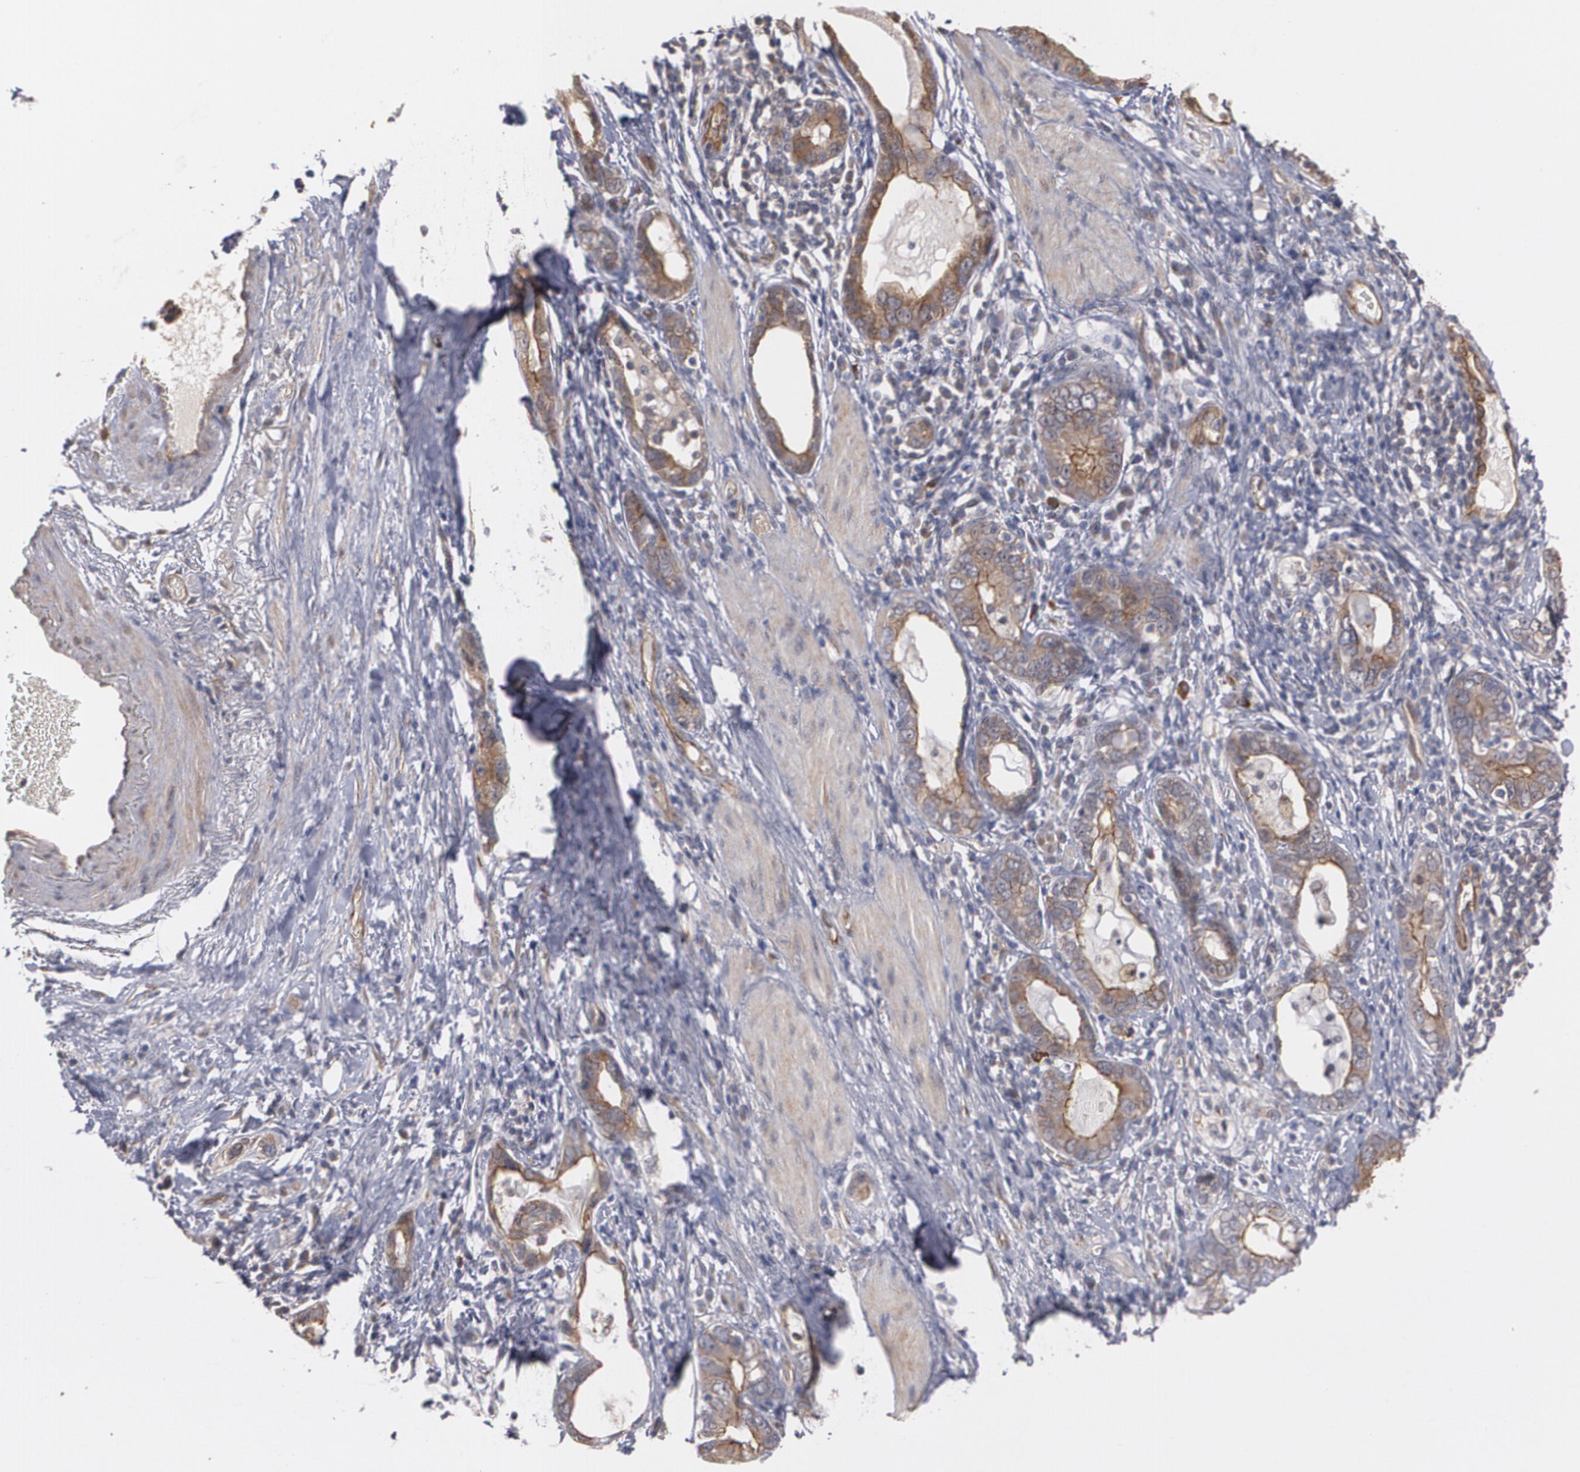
{"staining": {"intensity": "moderate", "quantity": ">75%", "location": "cytoplasmic/membranous"}, "tissue": "stomach cancer", "cell_type": "Tumor cells", "image_type": "cancer", "snomed": [{"axis": "morphology", "description": "Adenocarcinoma, NOS"}, {"axis": "topography", "description": "Stomach, lower"}], "caption": "Immunohistochemistry (DAB (3,3'-diaminobenzidine)) staining of human adenocarcinoma (stomach) displays moderate cytoplasmic/membranous protein staining in approximately >75% of tumor cells.", "gene": "TJP1", "patient": {"sex": "female", "age": 93}}